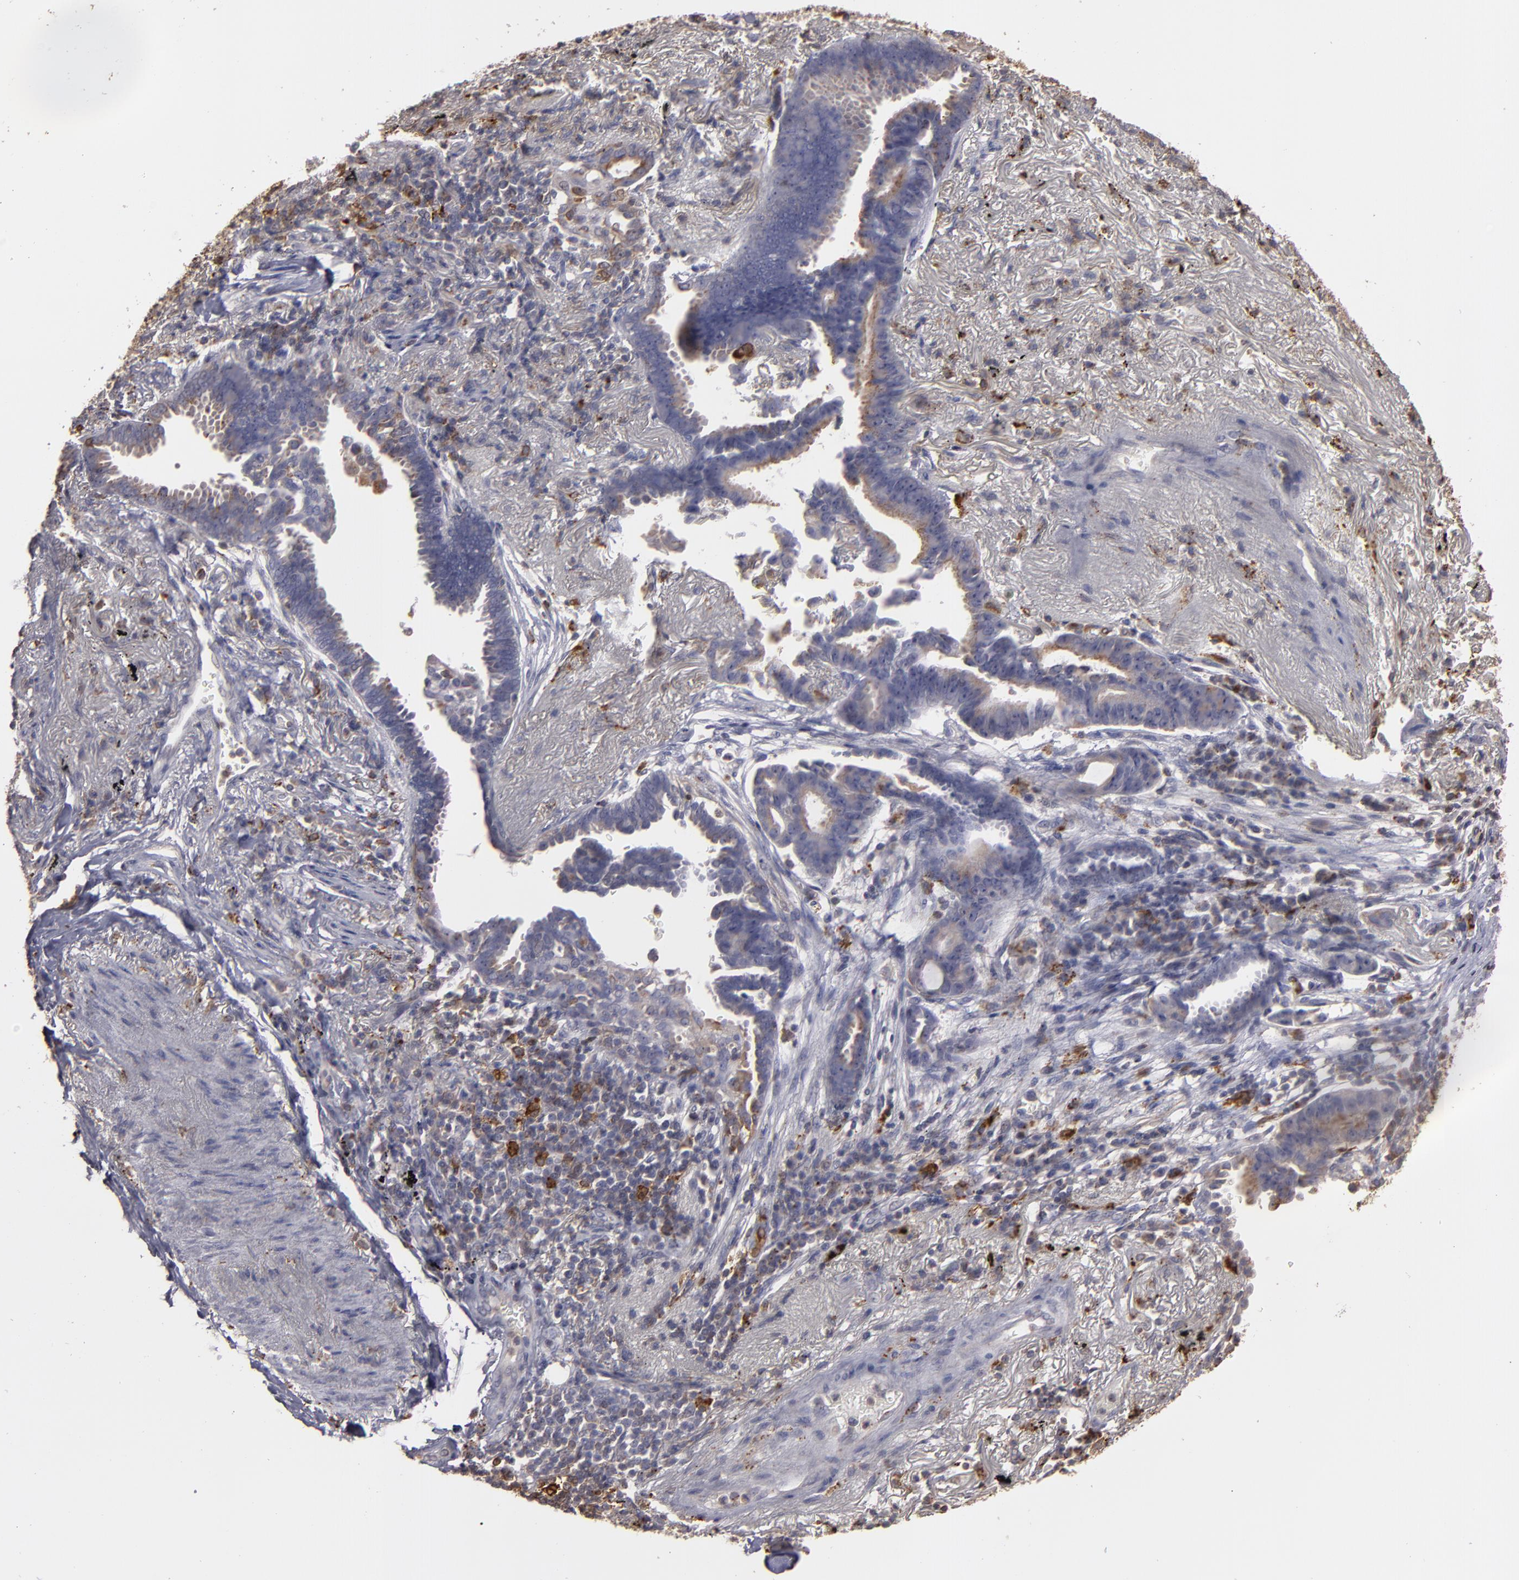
{"staining": {"intensity": "weak", "quantity": "25%-75%", "location": "cytoplasmic/membranous"}, "tissue": "lung cancer", "cell_type": "Tumor cells", "image_type": "cancer", "snomed": [{"axis": "morphology", "description": "Adenocarcinoma, NOS"}, {"axis": "topography", "description": "Lung"}], "caption": "The immunohistochemical stain shows weak cytoplasmic/membranous expression in tumor cells of lung cancer tissue.", "gene": "TRAF1", "patient": {"sex": "female", "age": 64}}